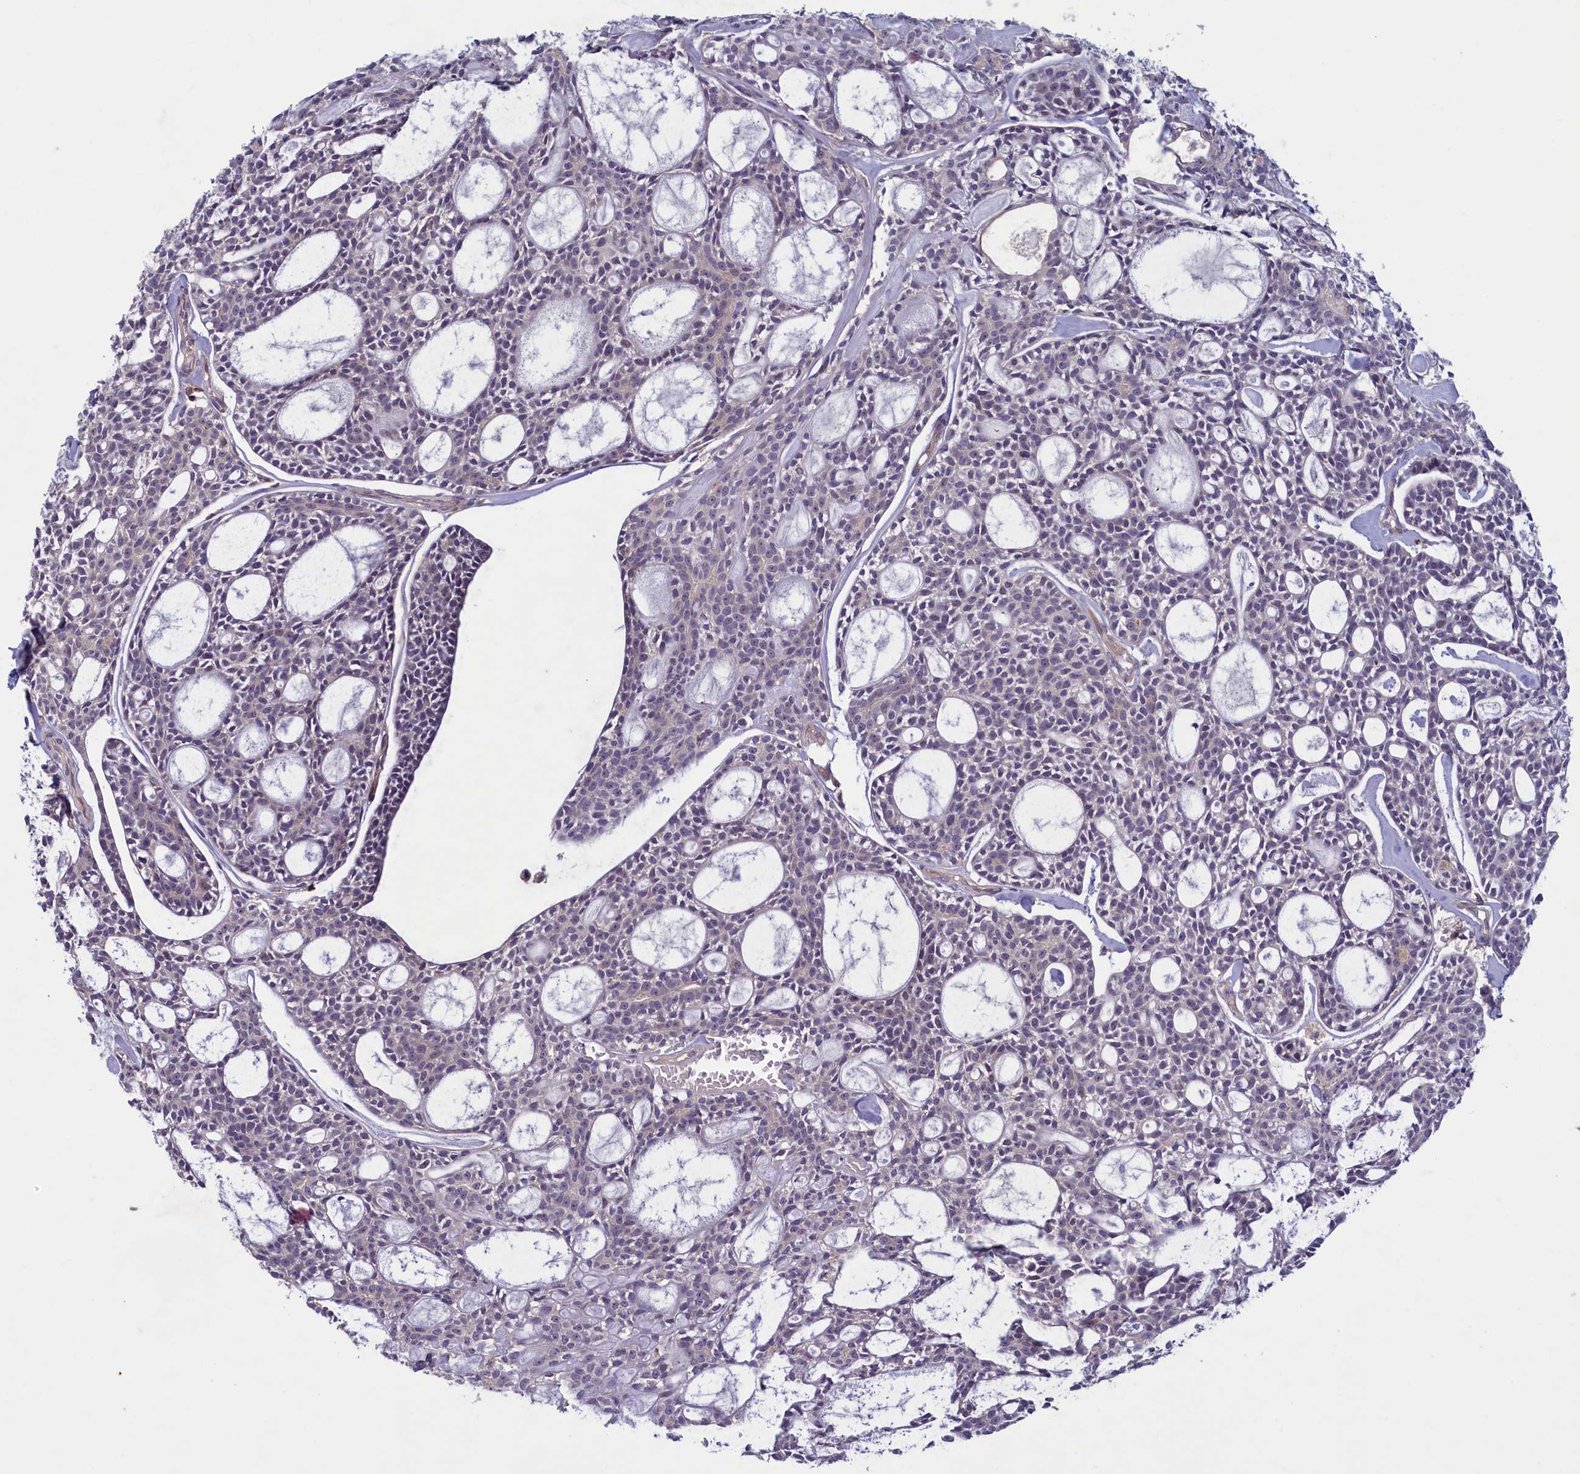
{"staining": {"intensity": "negative", "quantity": "none", "location": "none"}, "tissue": "head and neck cancer", "cell_type": "Tumor cells", "image_type": "cancer", "snomed": [{"axis": "morphology", "description": "Adenocarcinoma, NOS"}, {"axis": "topography", "description": "Salivary gland"}, {"axis": "topography", "description": "Head-Neck"}], "caption": "The histopathology image reveals no staining of tumor cells in head and neck cancer.", "gene": "PLEKHG6", "patient": {"sex": "male", "age": 55}}